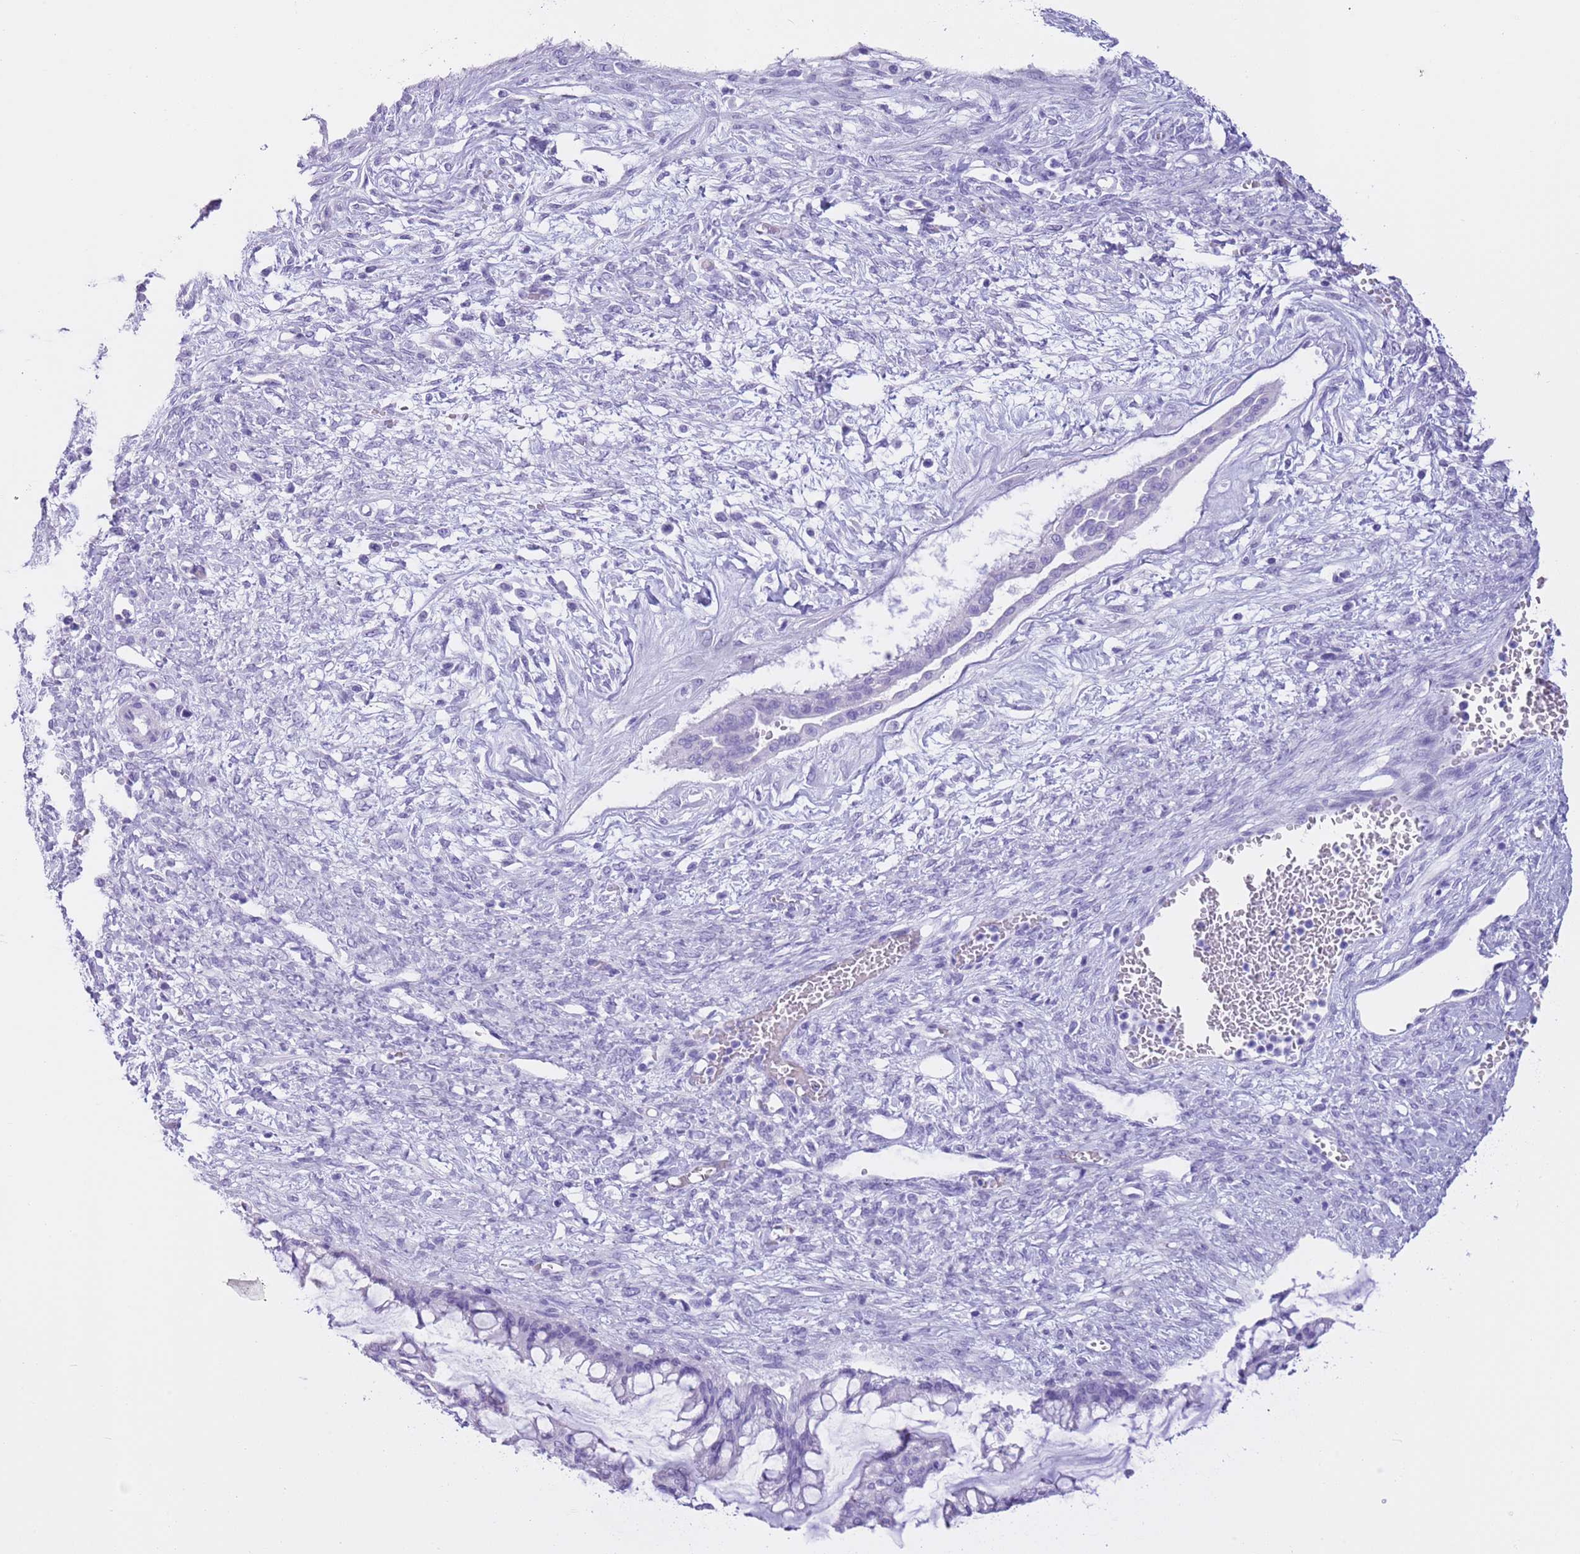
{"staining": {"intensity": "negative", "quantity": "none", "location": "none"}, "tissue": "ovarian cancer", "cell_type": "Tumor cells", "image_type": "cancer", "snomed": [{"axis": "morphology", "description": "Cystadenocarcinoma, mucinous, NOS"}, {"axis": "topography", "description": "Ovary"}], "caption": "High magnification brightfield microscopy of ovarian mucinous cystadenocarcinoma stained with DAB (brown) and counterstained with hematoxylin (blue): tumor cells show no significant expression.", "gene": "TMEM185B", "patient": {"sex": "female", "age": 73}}